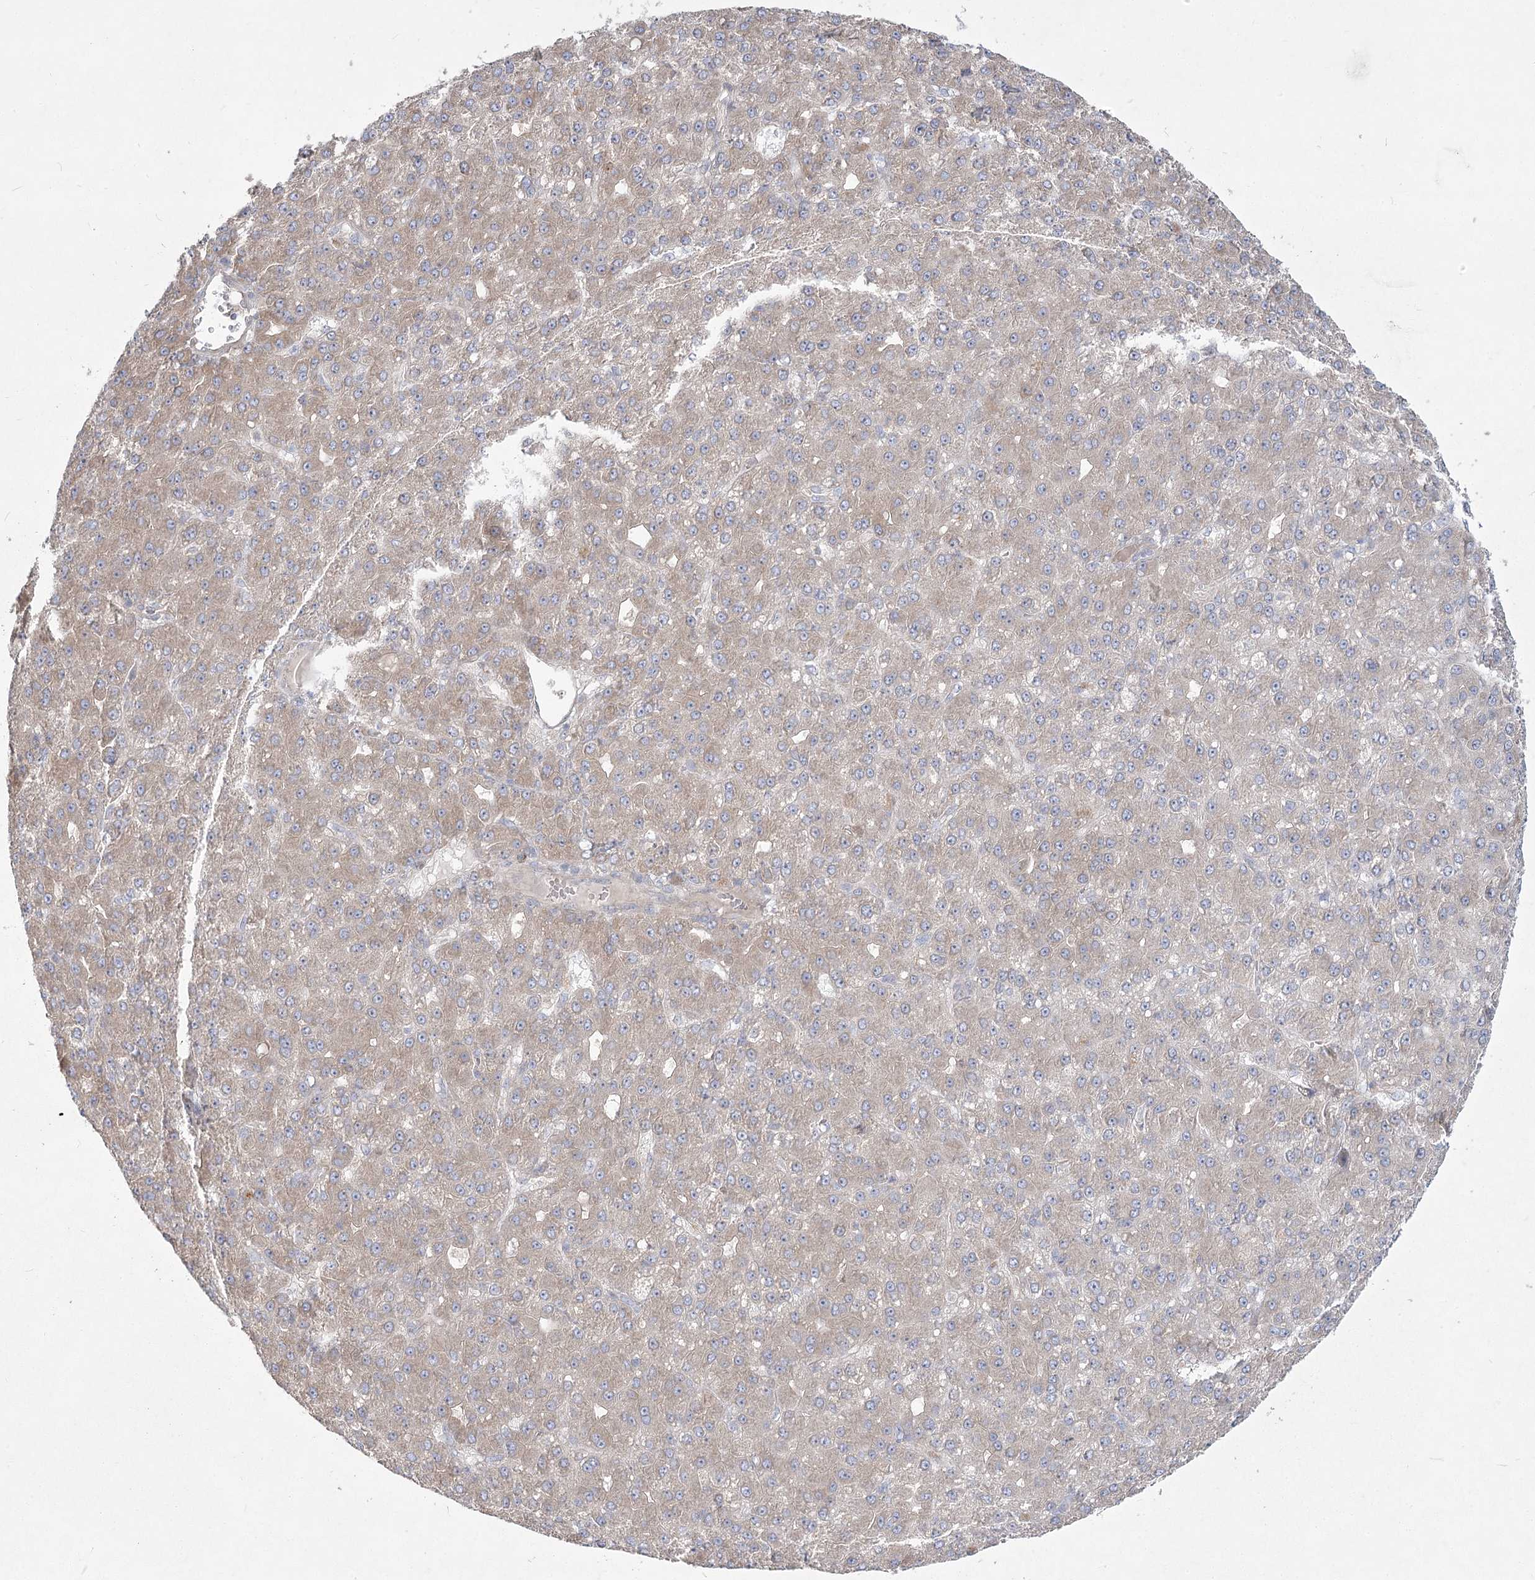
{"staining": {"intensity": "weak", "quantity": "25%-75%", "location": "cytoplasmic/membranous"}, "tissue": "liver cancer", "cell_type": "Tumor cells", "image_type": "cancer", "snomed": [{"axis": "morphology", "description": "Carcinoma, Hepatocellular, NOS"}, {"axis": "topography", "description": "Liver"}], "caption": "Protein analysis of liver cancer tissue shows weak cytoplasmic/membranous positivity in about 25%-75% of tumor cells.", "gene": "CAMTA1", "patient": {"sex": "male", "age": 67}}